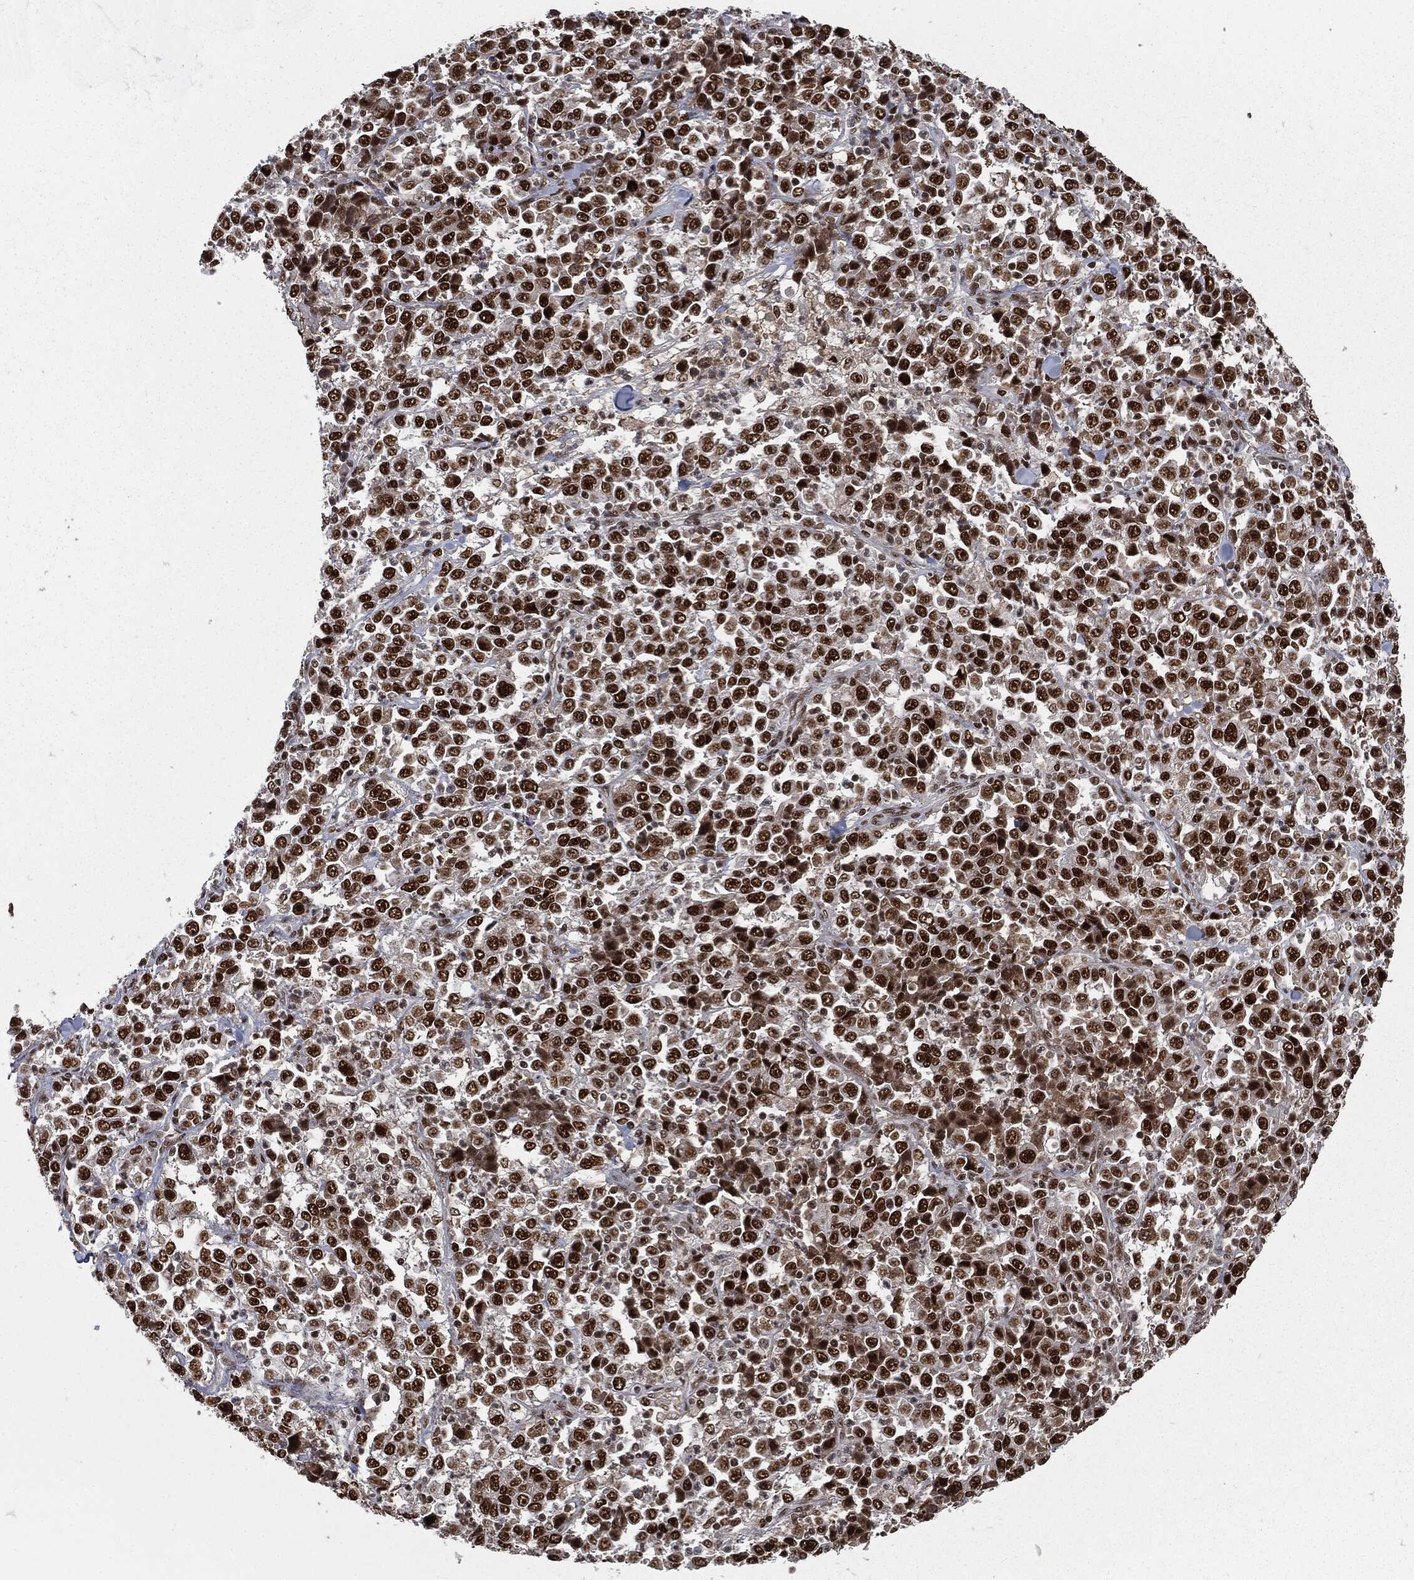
{"staining": {"intensity": "strong", "quantity": ">75%", "location": "nuclear"}, "tissue": "stomach cancer", "cell_type": "Tumor cells", "image_type": "cancer", "snomed": [{"axis": "morphology", "description": "Normal tissue, NOS"}, {"axis": "morphology", "description": "Adenocarcinoma, NOS"}, {"axis": "topography", "description": "Stomach, upper"}, {"axis": "topography", "description": "Stomach"}], "caption": "Stomach adenocarcinoma tissue displays strong nuclear expression in approximately >75% of tumor cells", "gene": "DPH2", "patient": {"sex": "male", "age": 59}}